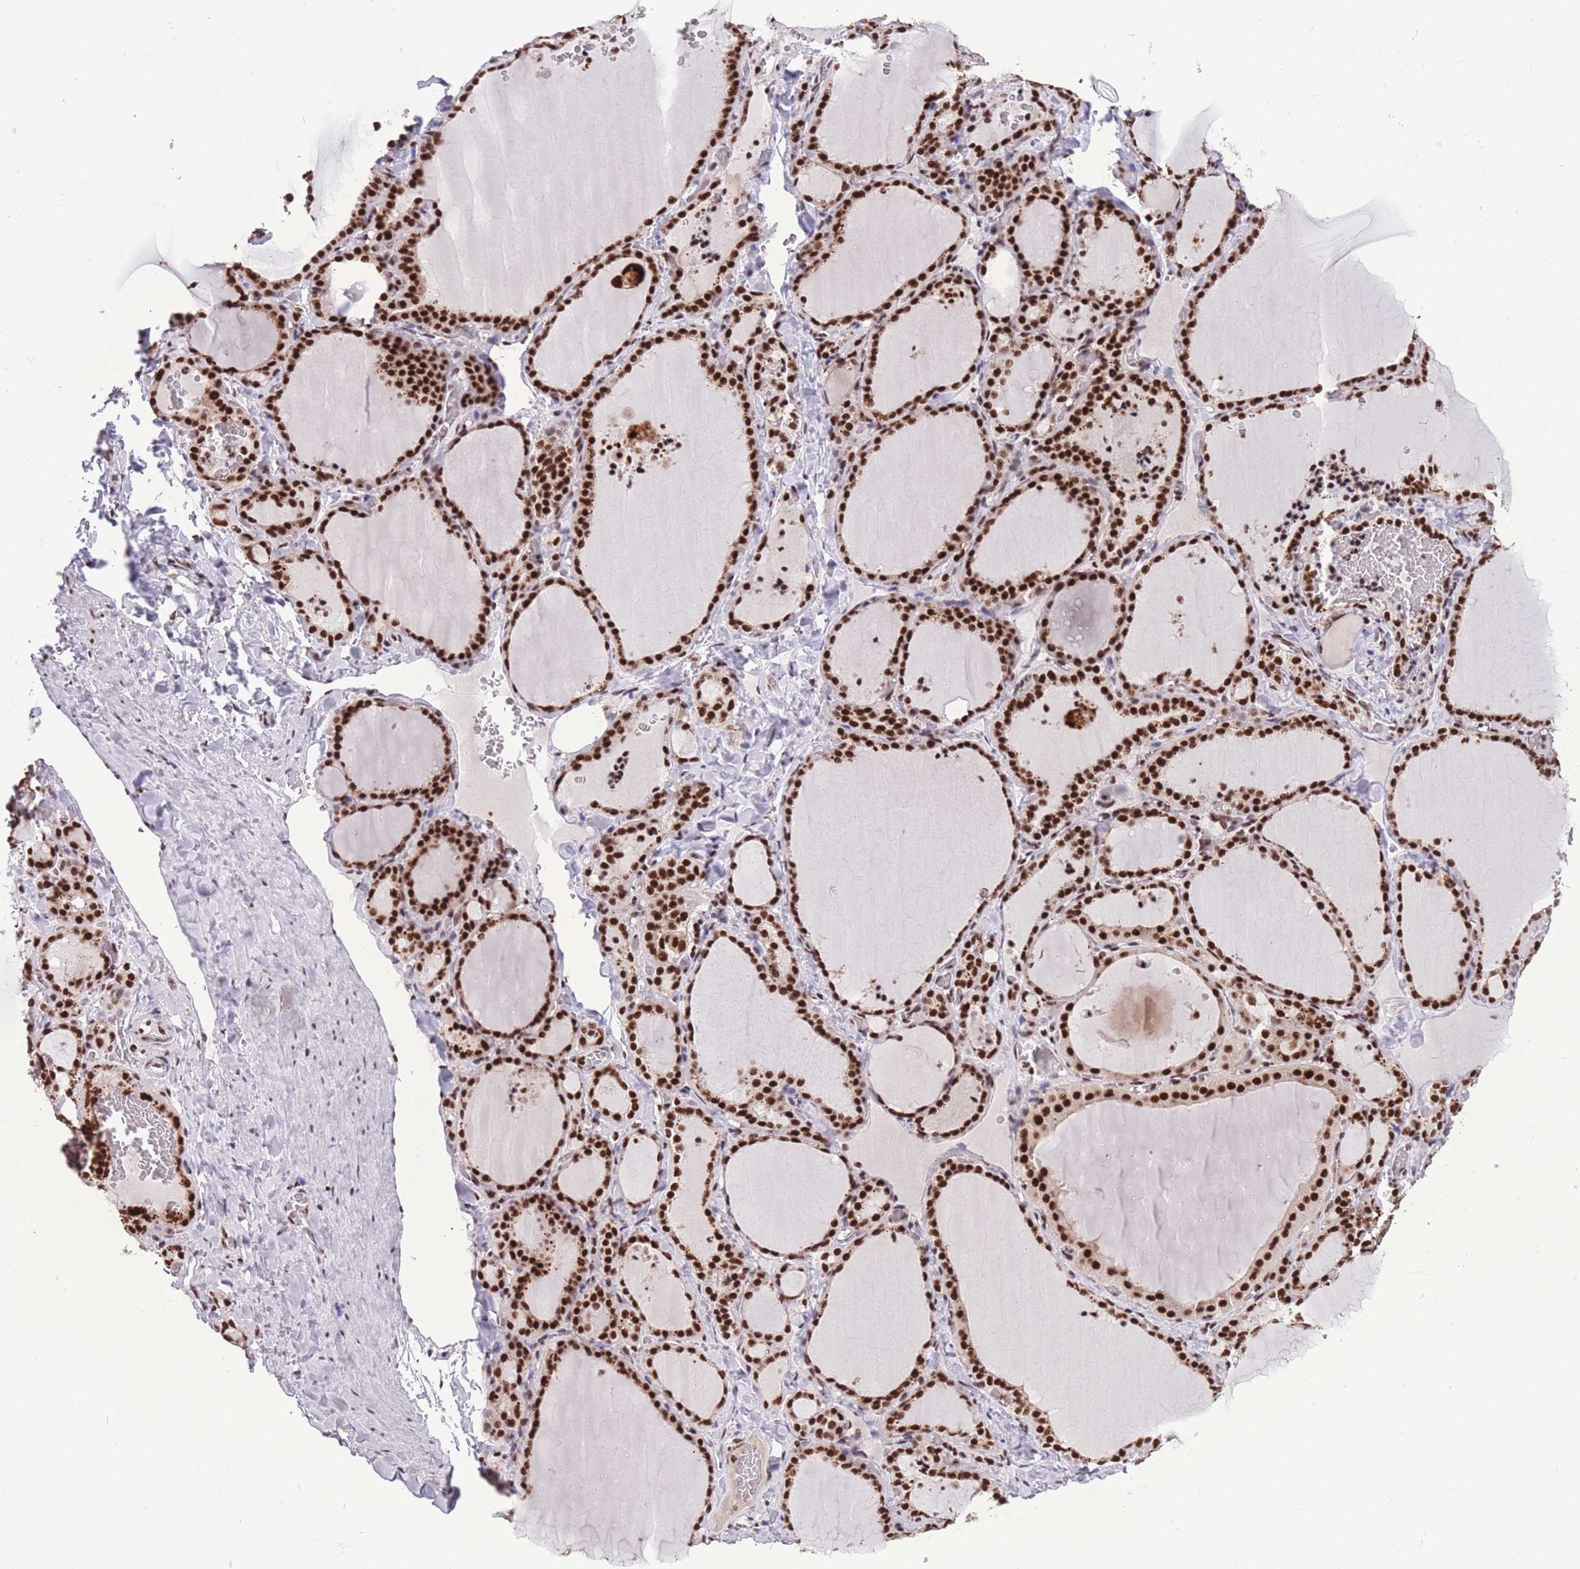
{"staining": {"intensity": "strong", "quantity": ">75%", "location": "cytoplasmic/membranous,nuclear"}, "tissue": "thyroid gland", "cell_type": "Glandular cells", "image_type": "normal", "snomed": [{"axis": "morphology", "description": "Normal tissue, NOS"}, {"axis": "topography", "description": "Thyroid gland"}], "caption": "This micrograph displays immunohistochemistry (IHC) staining of normal thyroid gland, with high strong cytoplasmic/membranous,nuclear positivity in about >75% of glandular cells.", "gene": "PRPF19", "patient": {"sex": "female", "age": 22}}